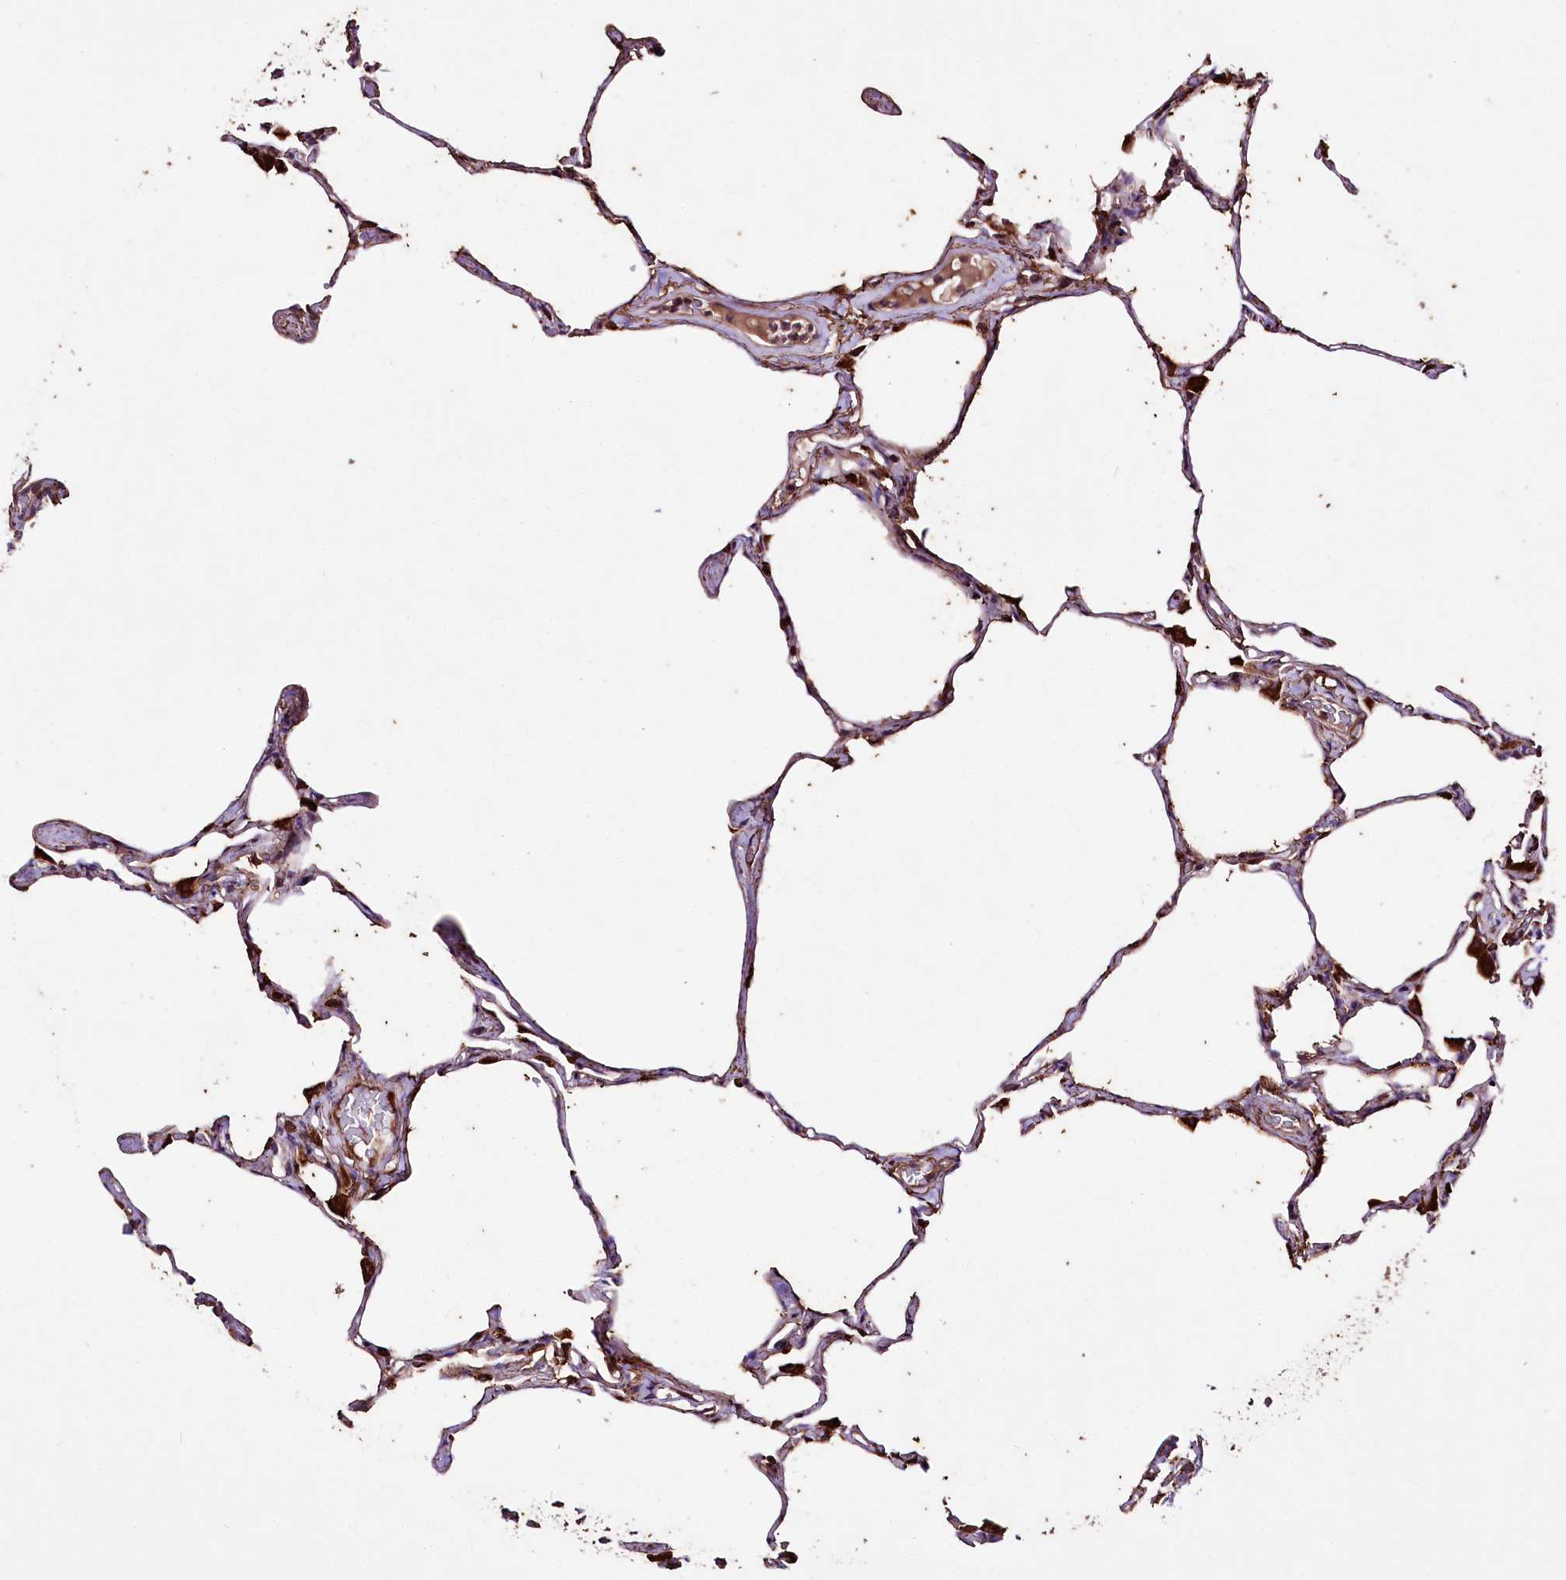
{"staining": {"intensity": "moderate", "quantity": ">75%", "location": "cytoplasmic/membranous"}, "tissue": "lung", "cell_type": "Alveolar cells", "image_type": "normal", "snomed": [{"axis": "morphology", "description": "Normal tissue, NOS"}, {"axis": "topography", "description": "Lung"}], "caption": "Lung stained for a protein reveals moderate cytoplasmic/membranous positivity in alveolar cells. The protein of interest is stained brown, and the nuclei are stained in blue (DAB IHC with brightfield microscopy, high magnification).", "gene": "WWC1", "patient": {"sex": "male", "age": 65}}